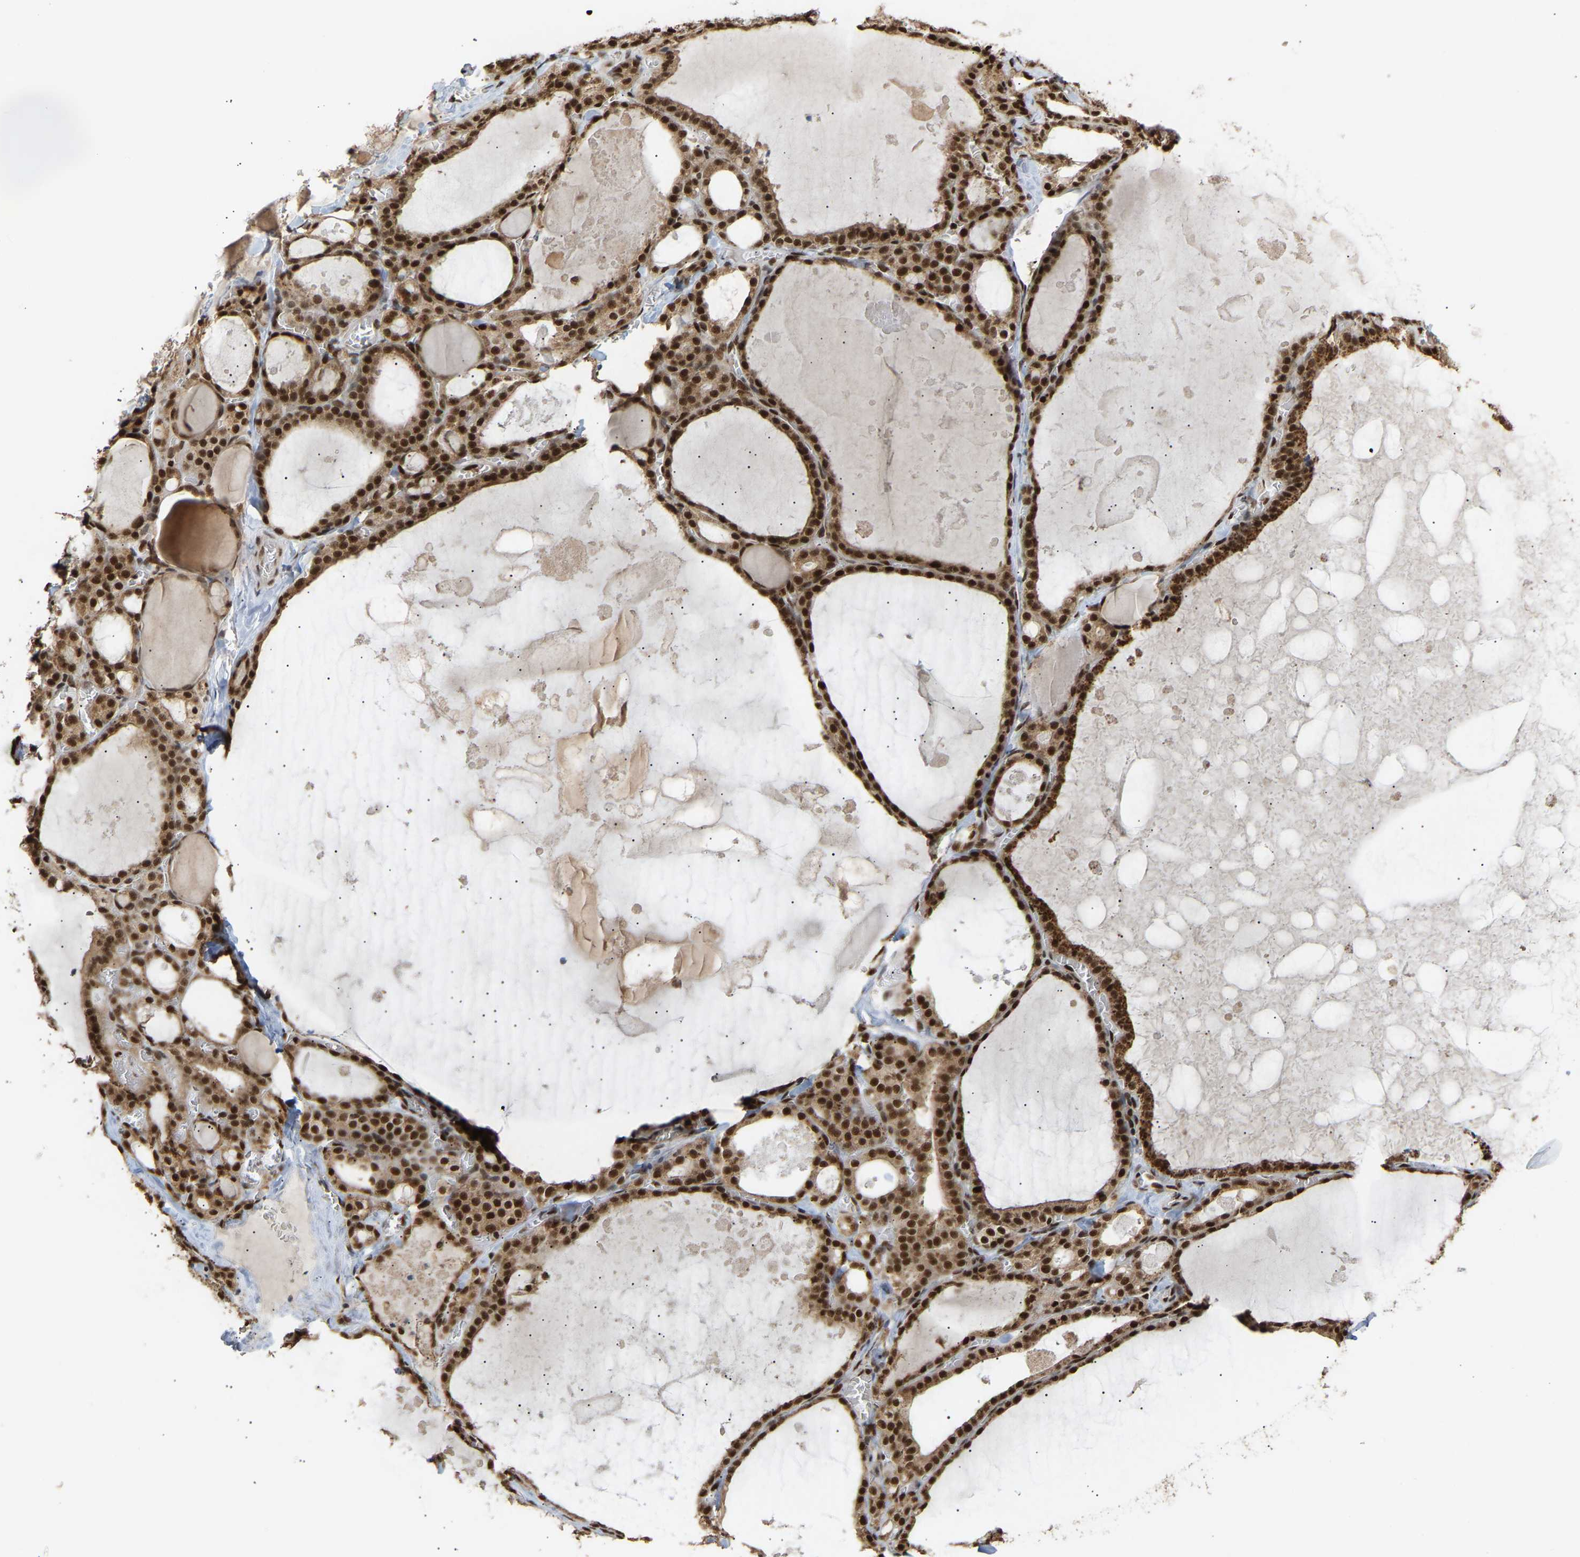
{"staining": {"intensity": "strong", "quantity": ">75%", "location": "cytoplasmic/membranous,nuclear"}, "tissue": "thyroid gland", "cell_type": "Glandular cells", "image_type": "normal", "snomed": [{"axis": "morphology", "description": "Normal tissue, NOS"}, {"axis": "topography", "description": "Thyroid gland"}], "caption": "Immunohistochemical staining of benign human thyroid gland shows high levels of strong cytoplasmic/membranous,nuclear staining in approximately >75% of glandular cells.", "gene": "ALYREF", "patient": {"sex": "male", "age": 56}}